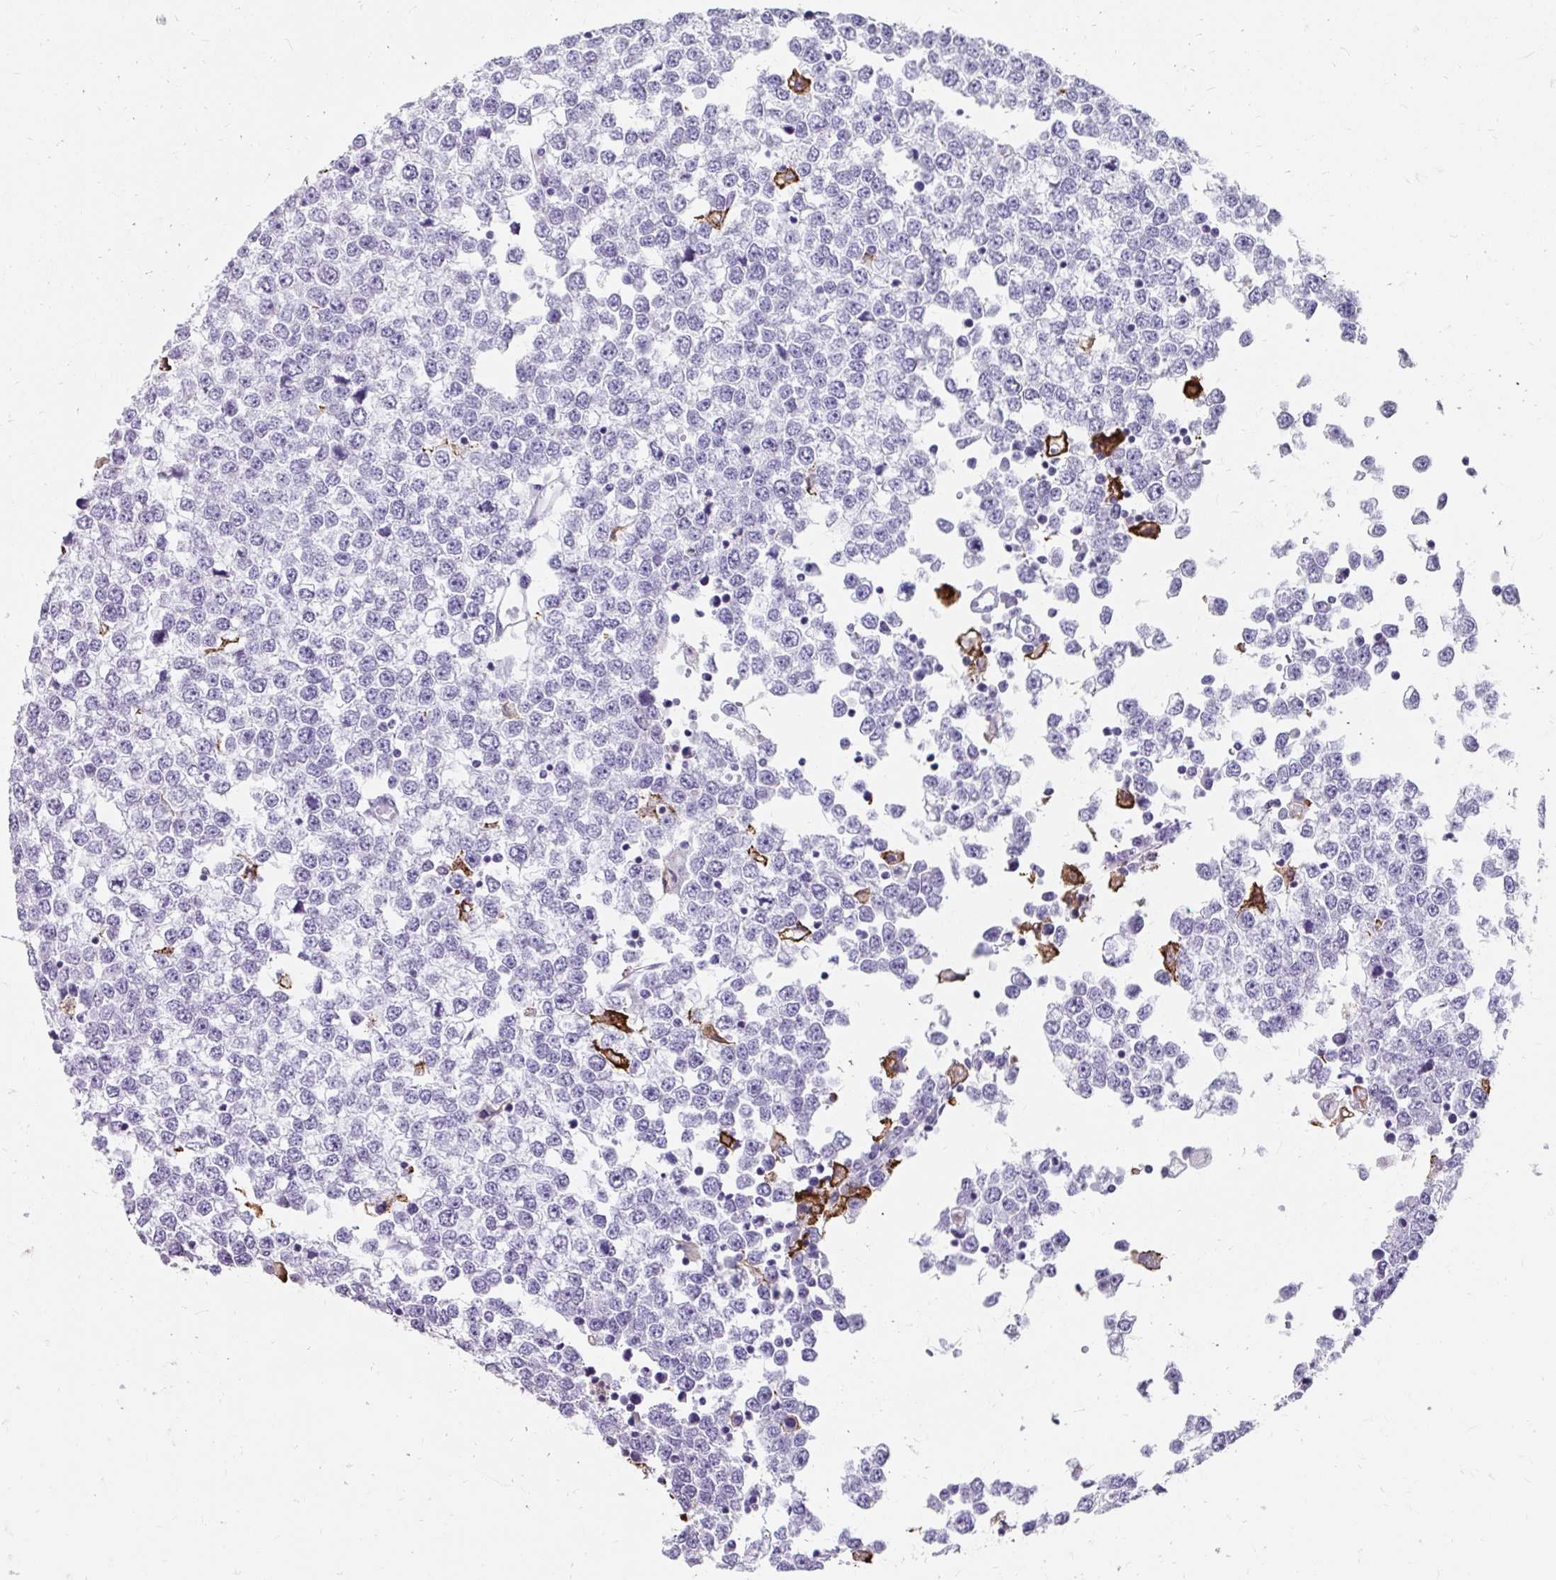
{"staining": {"intensity": "negative", "quantity": "none", "location": "none"}, "tissue": "testis cancer", "cell_type": "Tumor cells", "image_type": "cancer", "snomed": [{"axis": "morphology", "description": "Seminoma, NOS"}, {"axis": "topography", "description": "Testis"}], "caption": "IHC image of neoplastic tissue: testis cancer (seminoma) stained with DAB (3,3'-diaminobenzidine) displays no significant protein positivity in tumor cells. (DAB (3,3'-diaminobenzidine) immunohistochemistry visualized using brightfield microscopy, high magnification).", "gene": "CD163", "patient": {"sex": "male", "age": 65}}